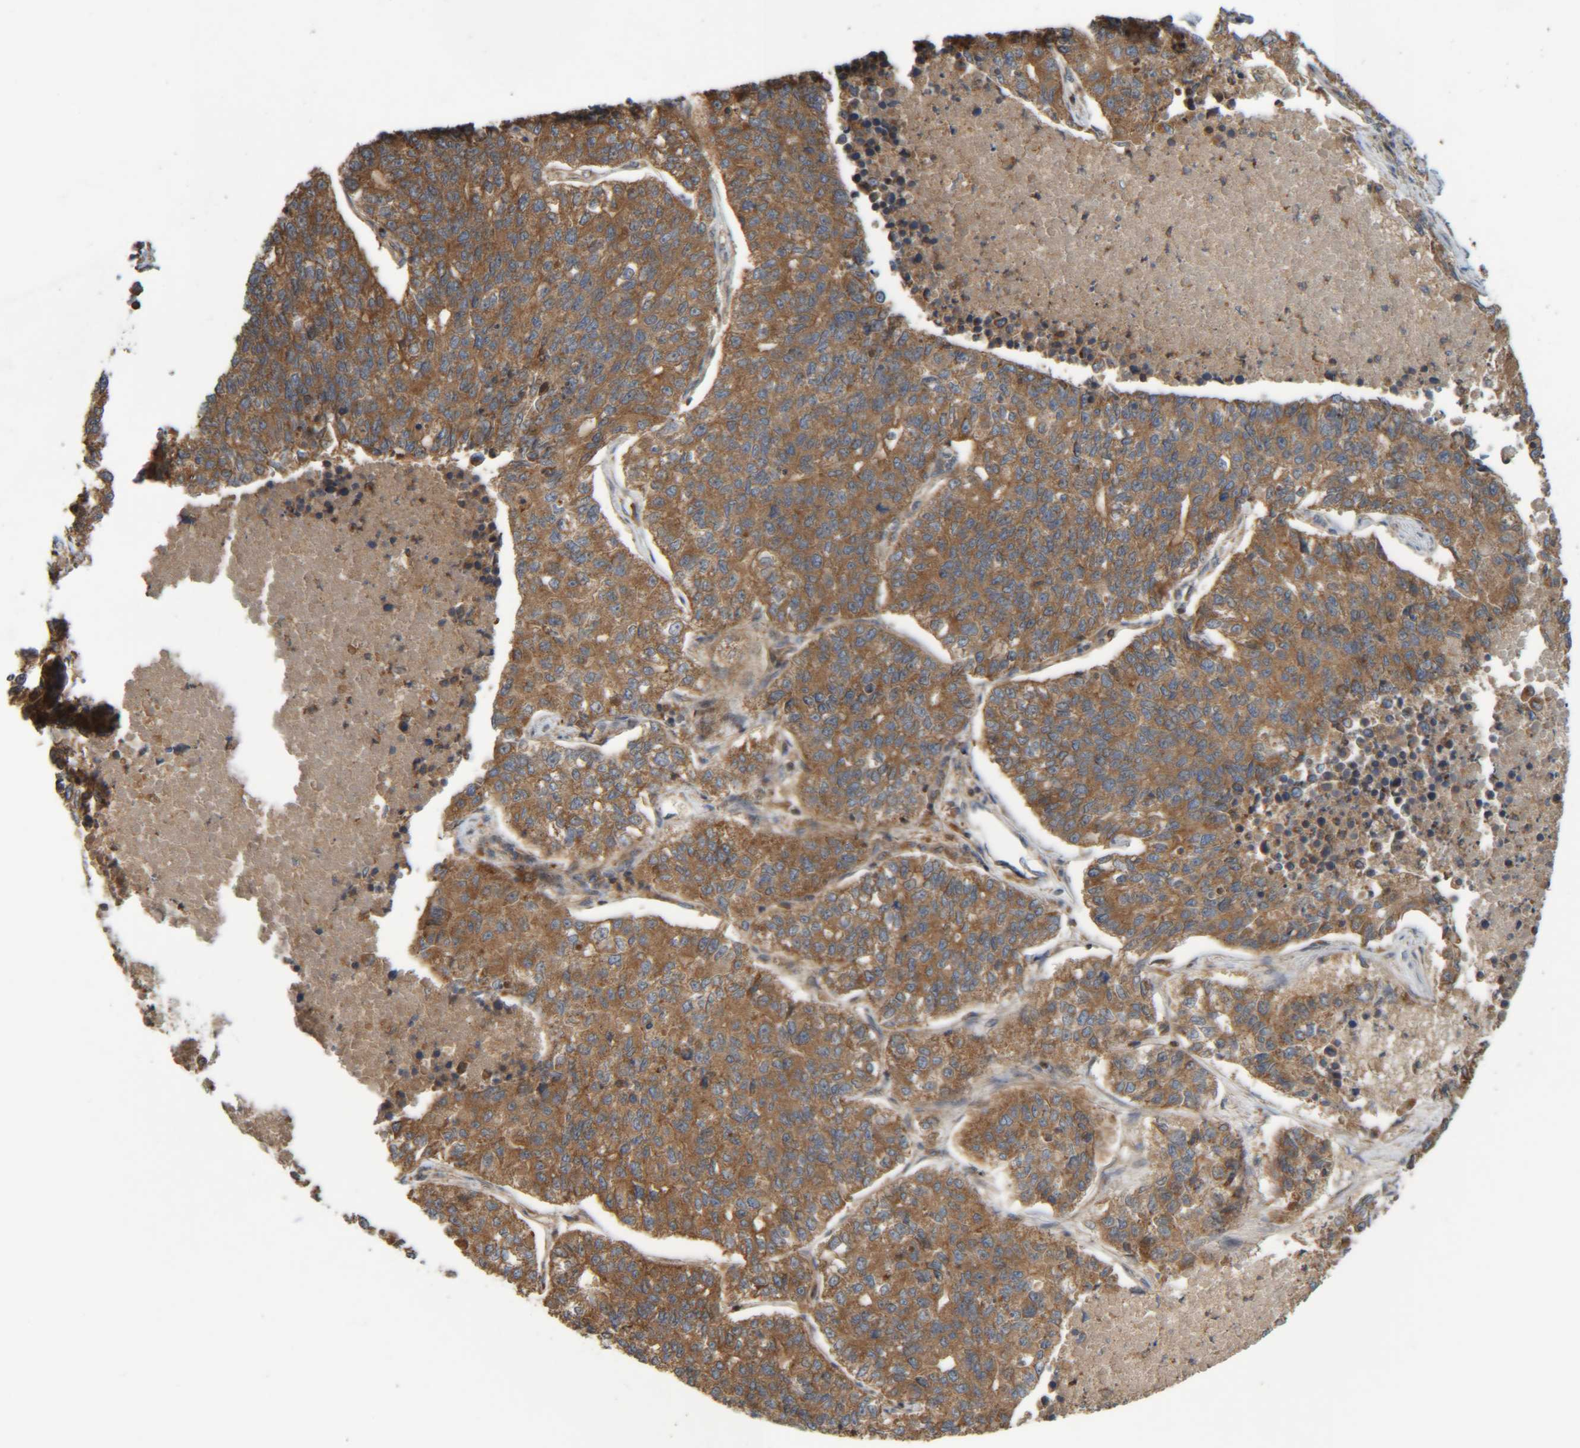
{"staining": {"intensity": "moderate", "quantity": ">75%", "location": "cytoplasmic/membranous"}, "tissue": "lung cancer", "cell_type": "Tumor cells", "image_type": "cancer", "snomed": [{"axis": "morphology", "description": "Adenocarcinoma, NOS"}, {"axis": "topography", "description": "Lung"}], "caption": "This is an image of immunohistochemistry staining of lung cancer (adenocarcinoma), which shows moderate expression in the cytoplasmic/membranous of tumor cells.", "gene": "CCDC57", "patient": {"sex": "male", "age": 49}}